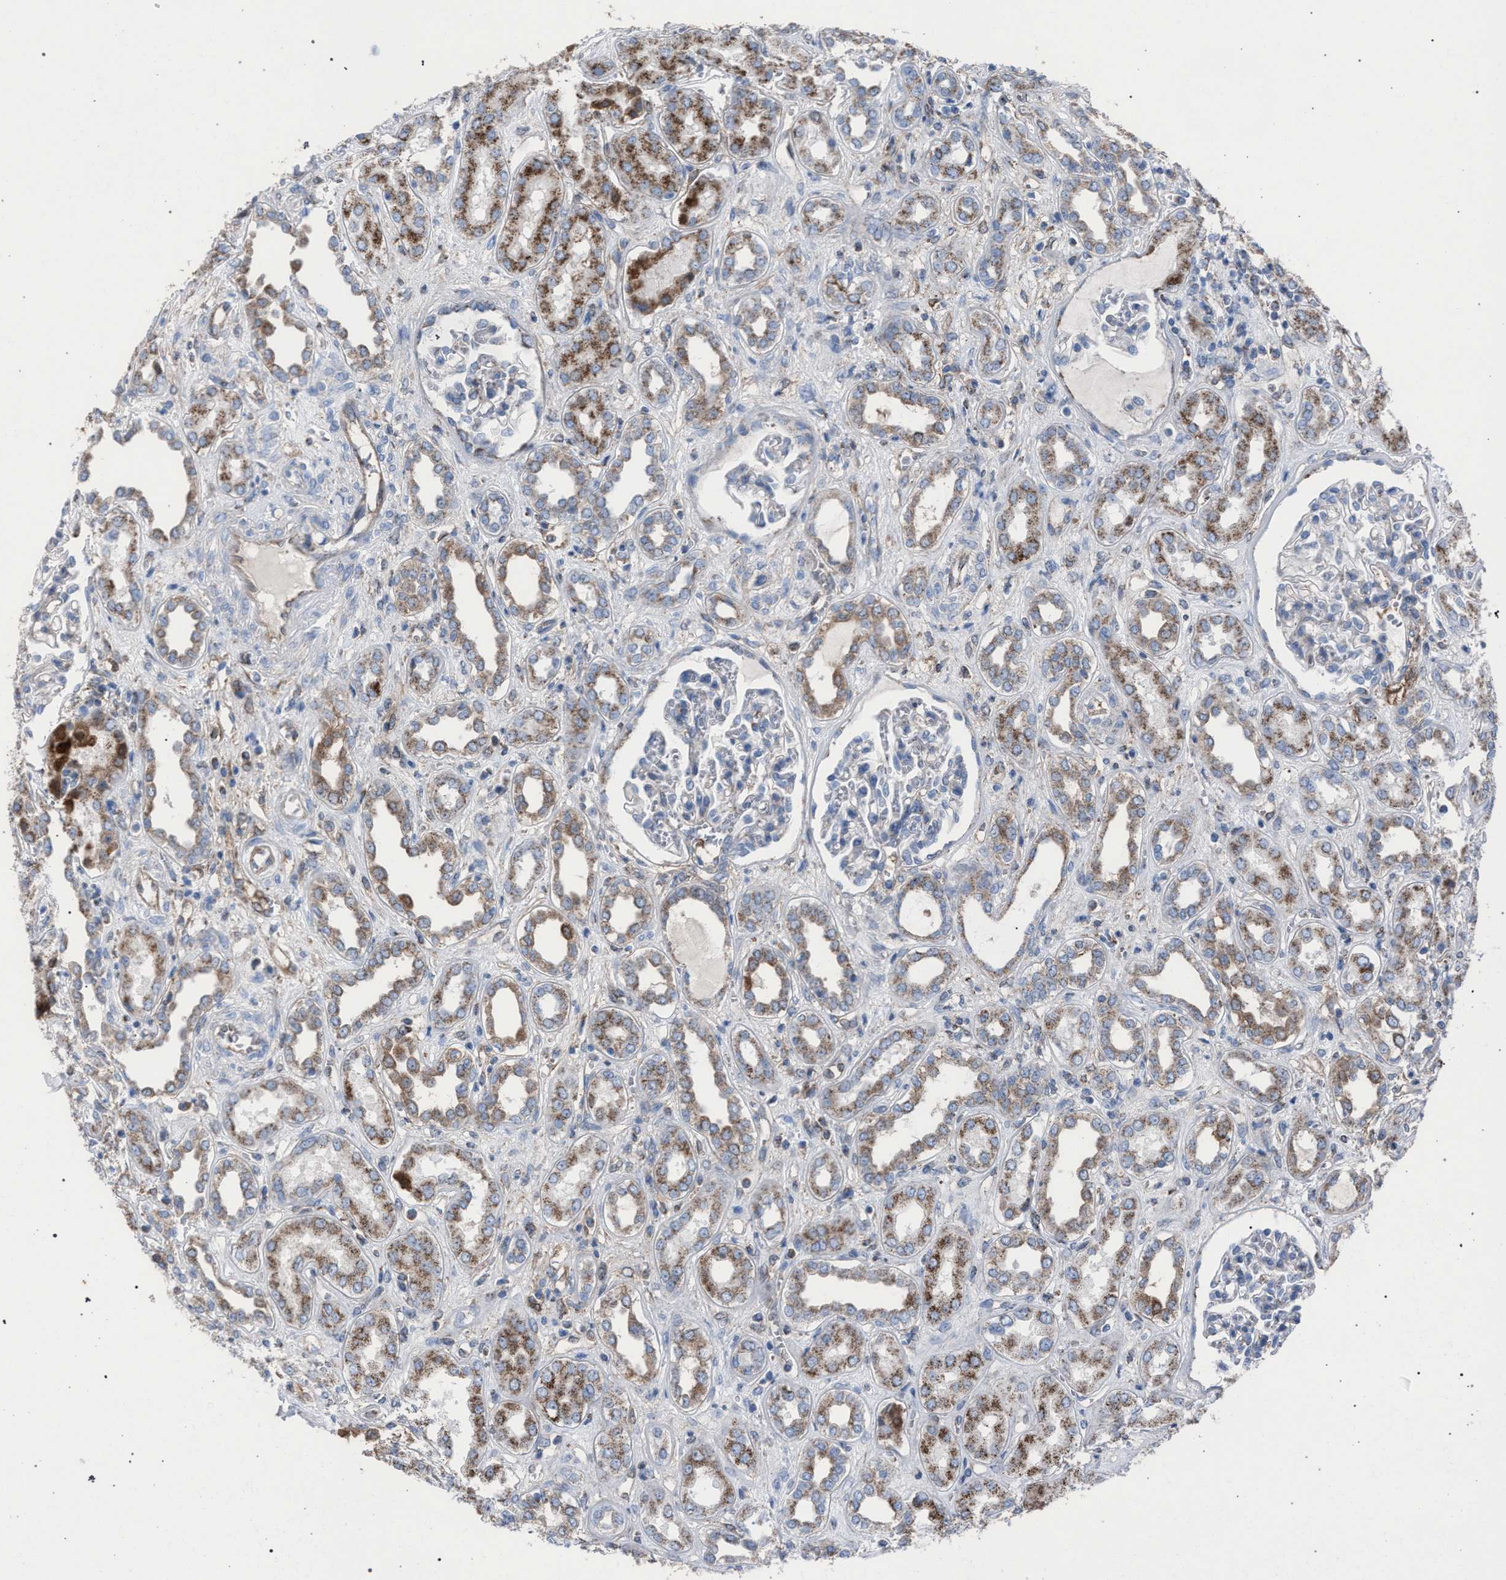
{"staining": {"intensity": "weak", "quantity": "<25%", "location": "cytoplasmic/membranous"}, "tissue": "kidney", "cell_type": "Cells in glomeruli", "image_type": "normal", "snomed": [{"axis": "morphology", "description": "Normal tissue, NOS"}, {"axis": "topography", "description": "Kidney"}], "caption": "Immunohistochemistry (IHC) of benign human kidney shows no staining in cells in glomeruli.", "gene": "HSD17B4", "patient": {"sex": "male", "age": 59}}